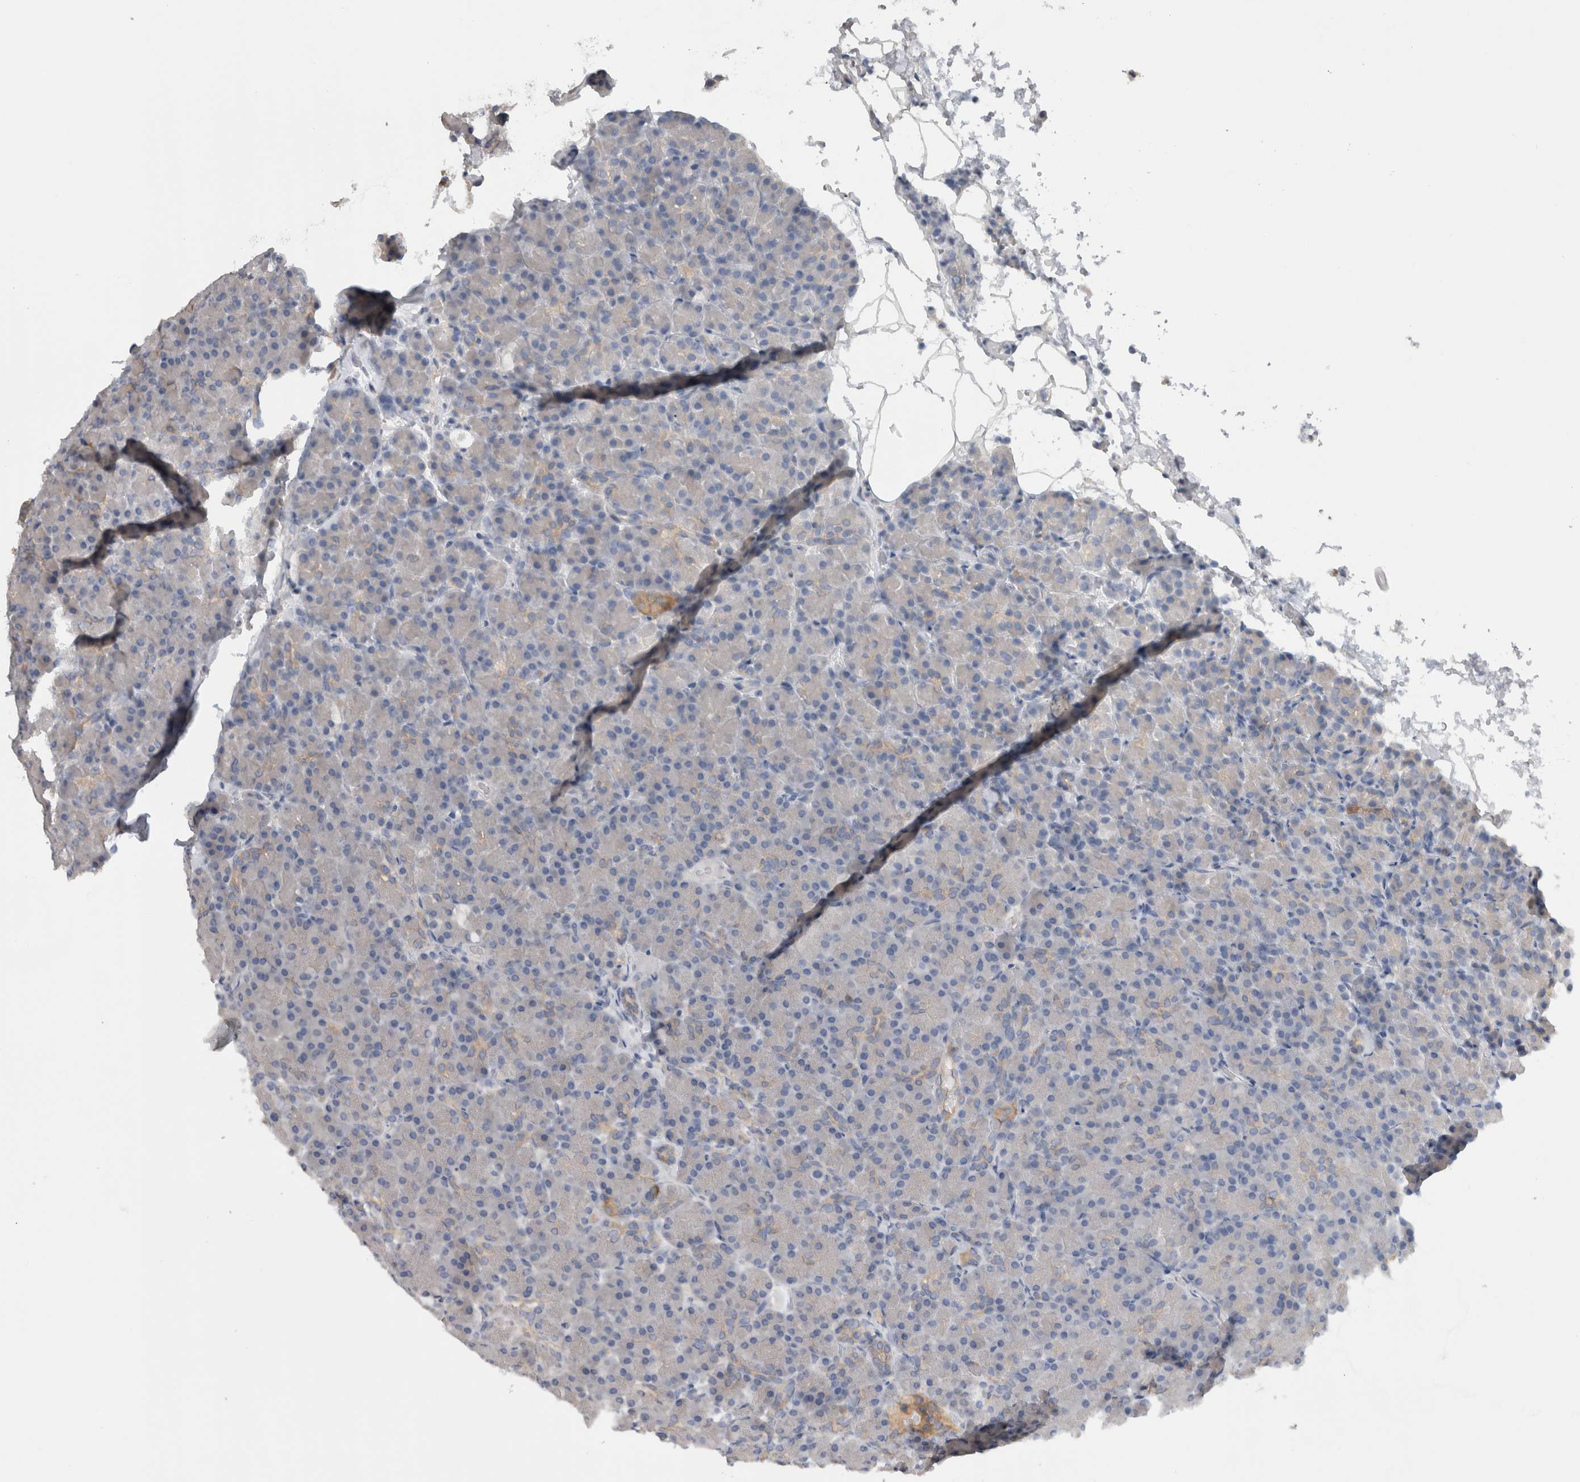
{"staining": {"intensity": "weak", "quantity": "<25%", "location": "cytoplasmic/membranous"}, "tissue": "pancreas", "cell_type": "Exocrine glandular cells", "image_type": "normal", "snomed": [{"axis": "morphology", "description": "Normal tissue, NOS"}, {"axis": "topography", "description": "Pancreas"}], "caption": "Immunohistochemical staining of benign pancreas shows no significant positivity in exocrine glandular cells.", "gene": "SCRN1", "patient": {"sex": "female", "age": 43}}